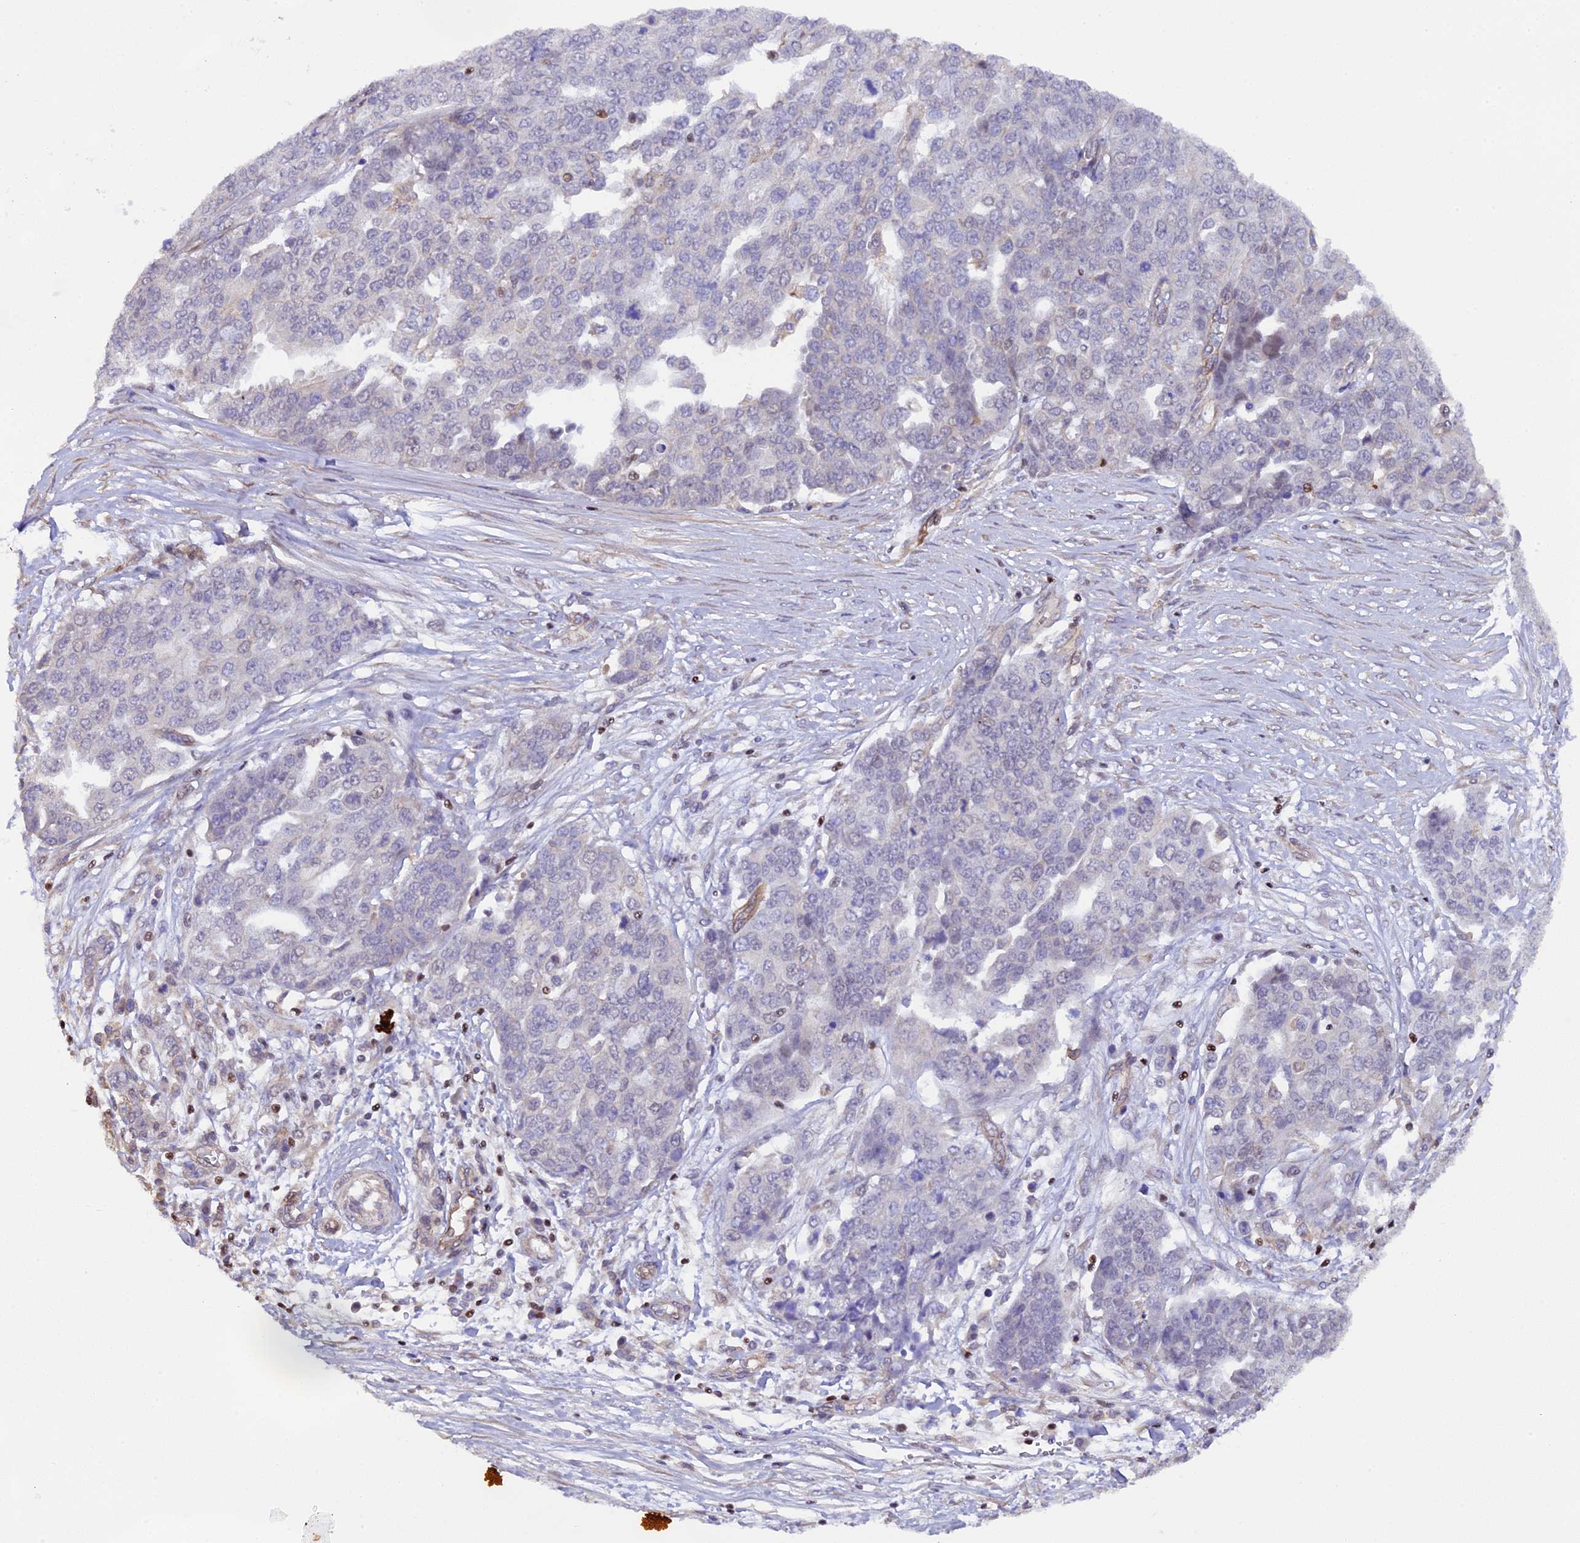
{"staining": {"intensity": "negative", "quantity": "none", "location": "none"}, "tissue": "ovarian cancer", "cell_type": "Tumor cells", "image_type": "cancer", "snomed": [{"axis": "morphology", "description": "Cystadenocarcinoma, serous, NOS"}, {"axis": "topography", "description": "Soft tissue"}, {"axis": "topography", "description": "Ovary"}], "caption": "DAB (3,3'-diaminobenzidine) immunohistochemical staining of human ovarian serous cystadenocarcinoma demonstrates no significant staining in tumor cells.", "gene": "SP4", "patient": {"sex": "female", "age": 57}}